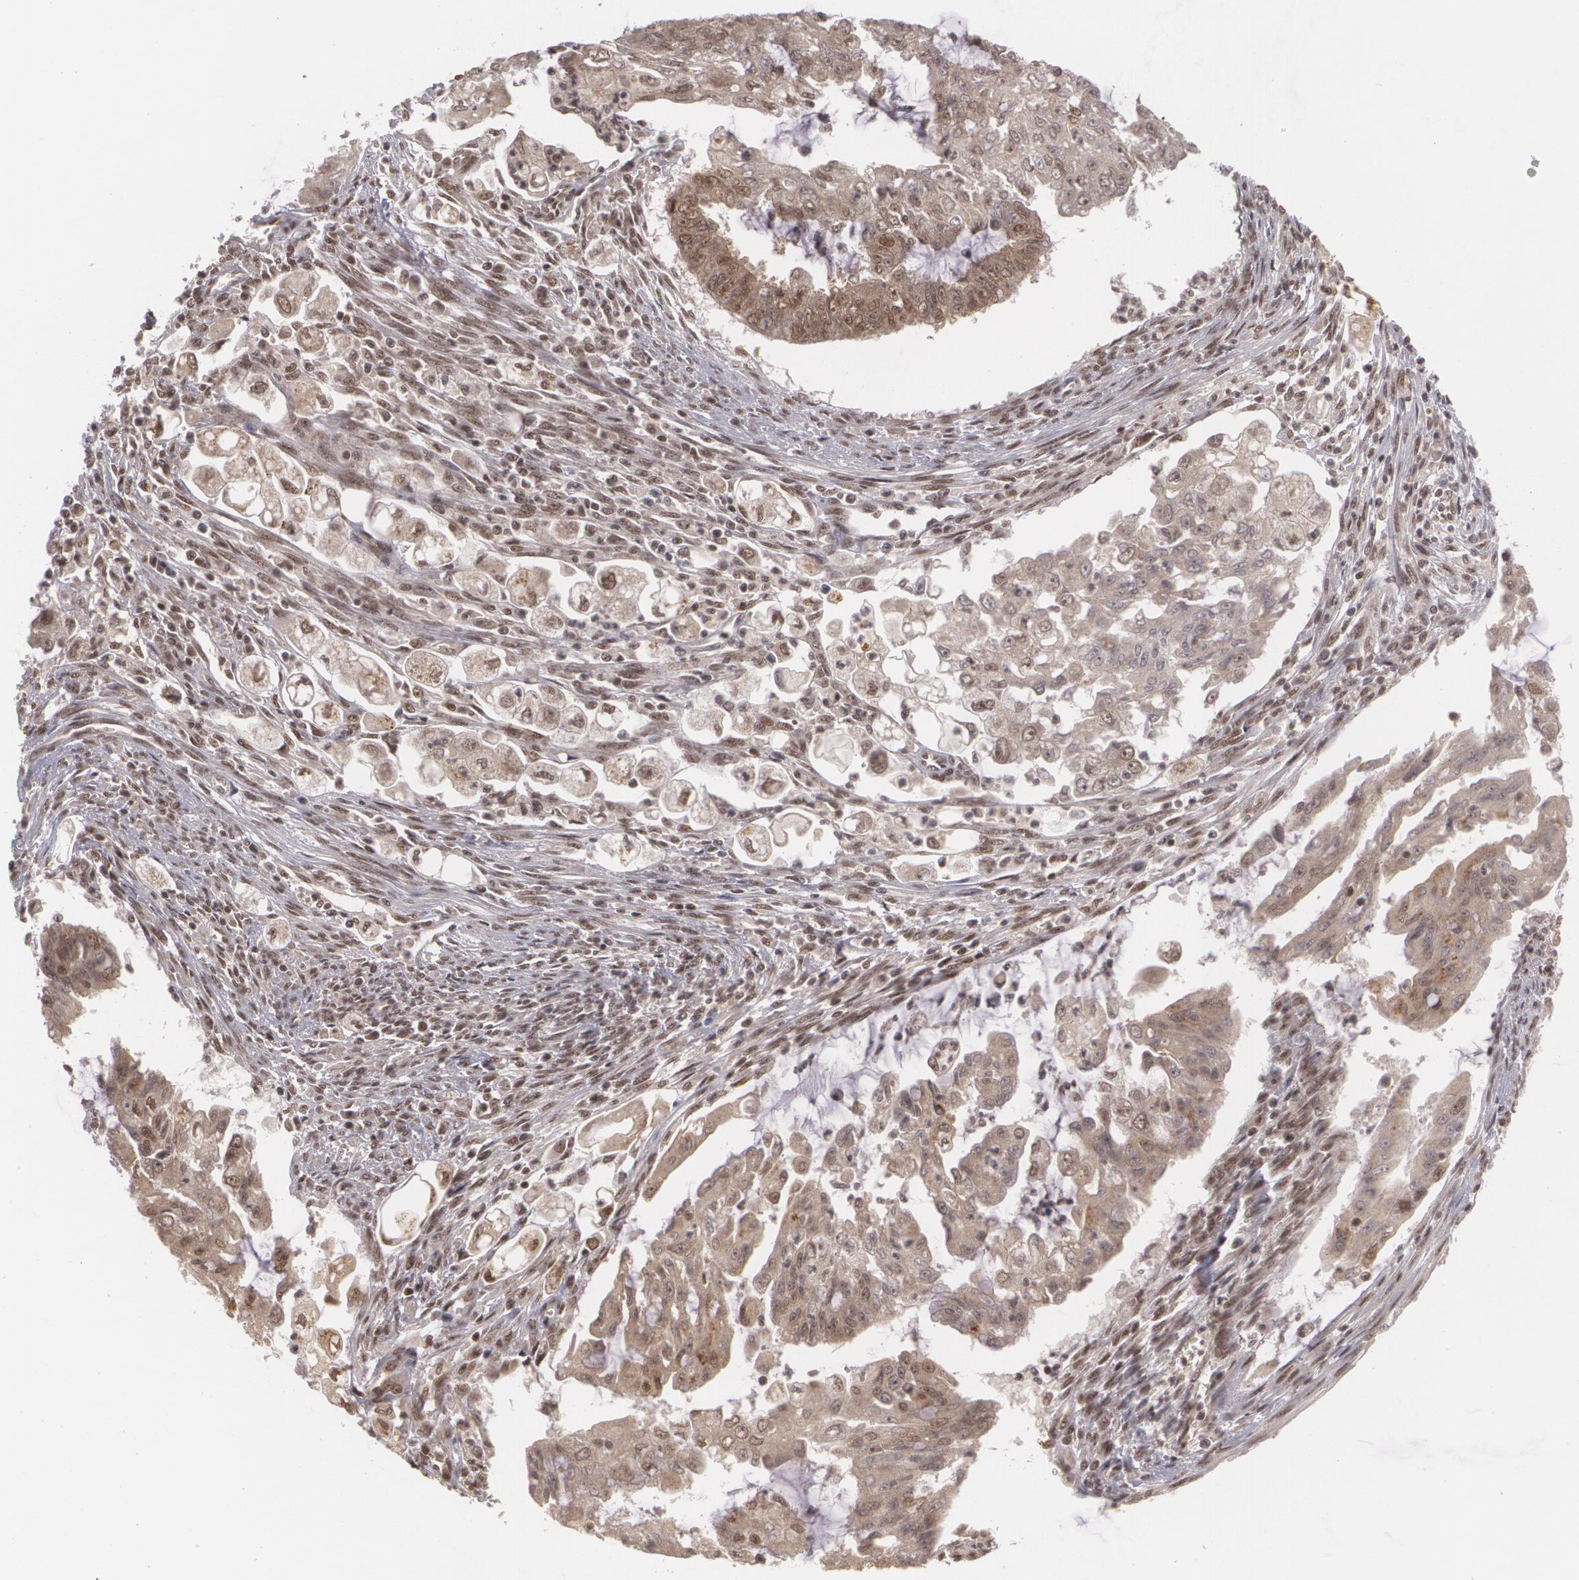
{"staining": {"intensity": "strong", "quantity": ">75%", "location": "nuclear"}, "tissue": "endometrial cancer", "cell_type": "Tumor cells", "image_type": "cancer", "snomed": [{"axis": "morphology", "description": "Adenocarcinoma, NOS"}, {"axis": "topography", "description": "Endometrium"}], "caption": "Approximately >75% of tumor cells in endometrial cancer reveal strong nuclear protein staining as visualized by brown immunohistochemical staining.", "gene": "RXRB", "patient": {"sex": "female", "age": 75}}